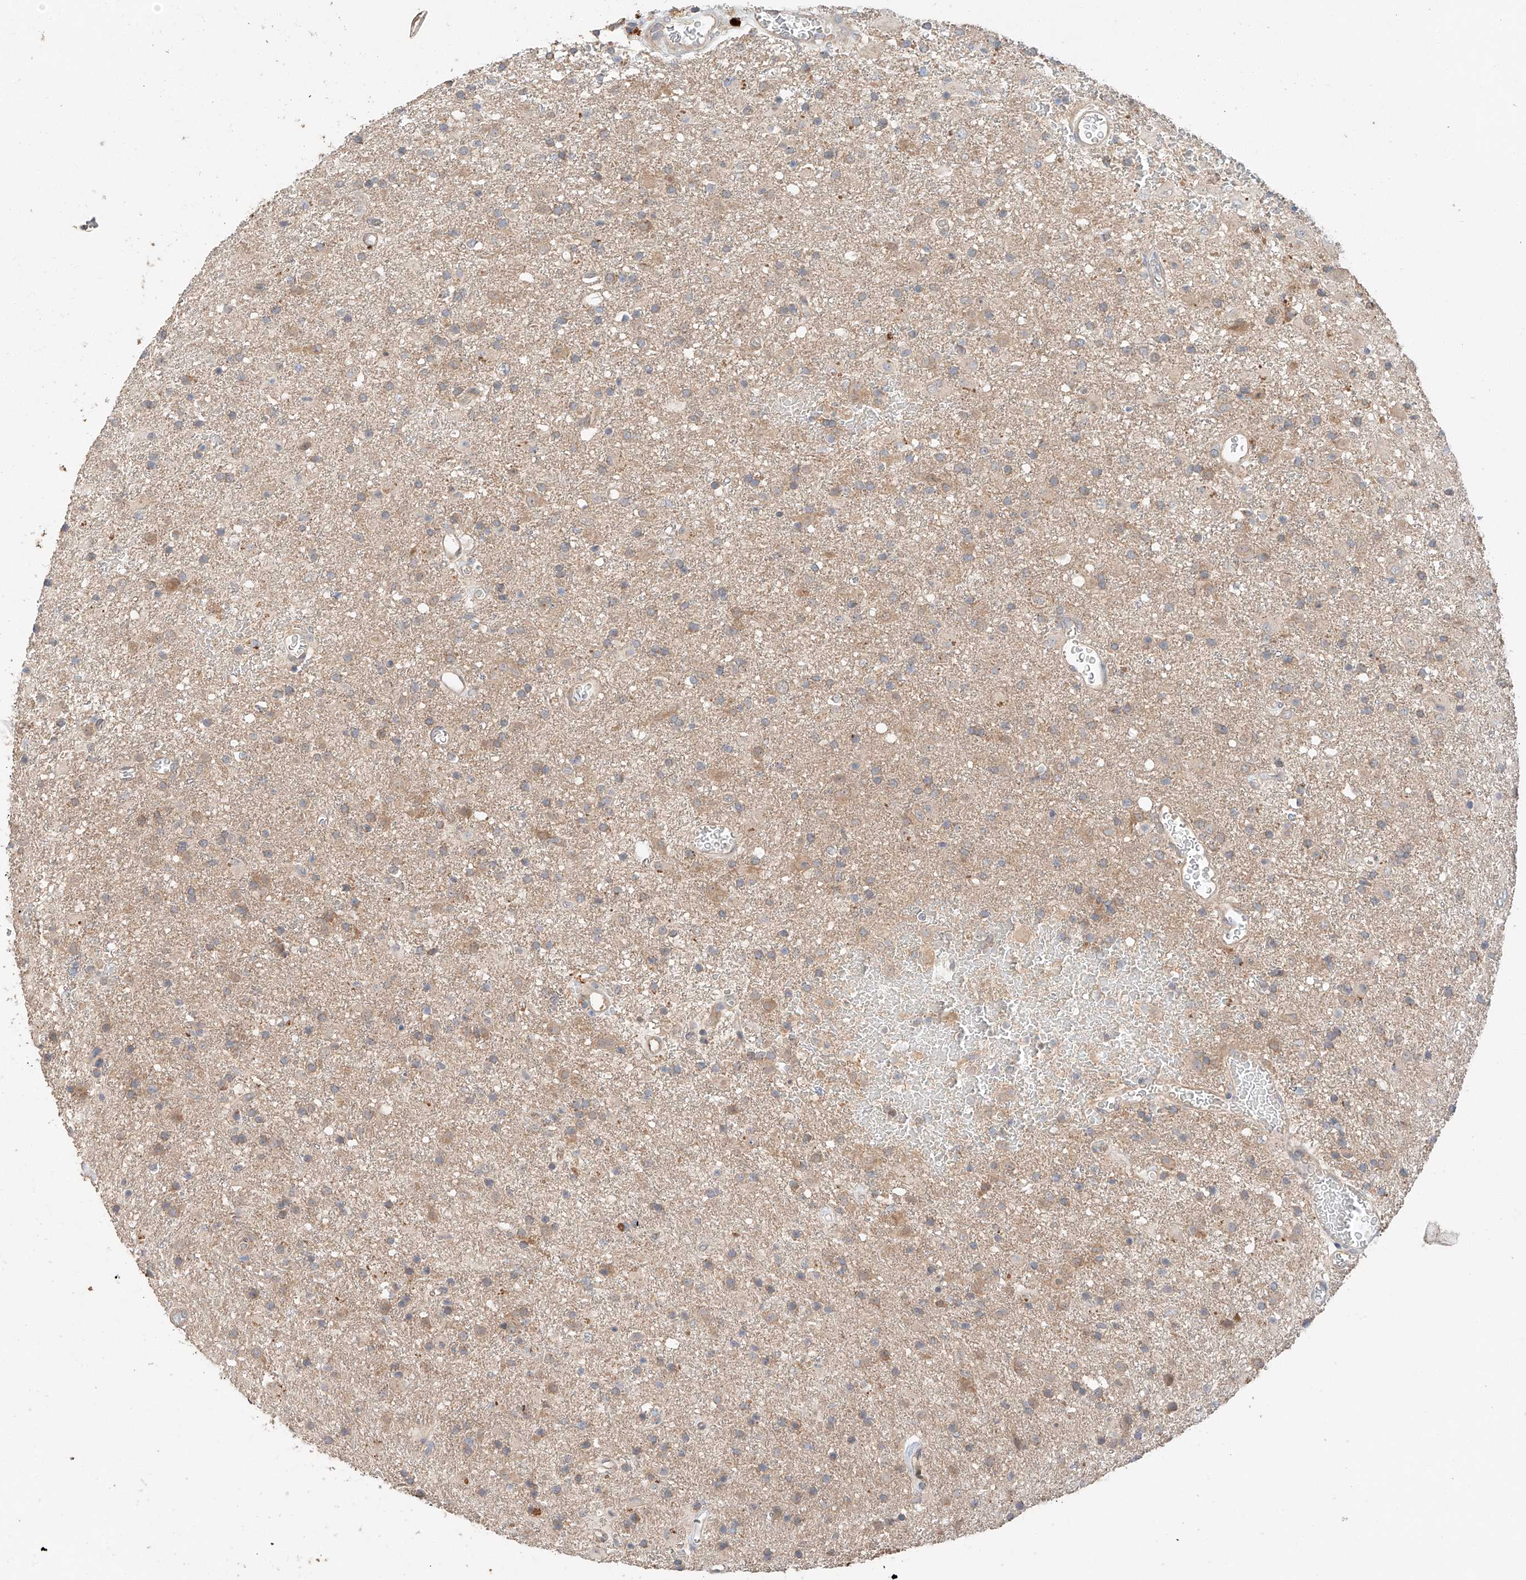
{"staining": {"intensity": "weak", "quantity": ">75%", "location": "cytoplasmic/membranous"}, "tissue": "glioma", "cell_type": "Tumor cells", "image_type": "cancer", "snomed": [{"axis": "morphology", "description": "Glioma, malignant, Low grade"}, {"axis": "topography", "description": "Brain"}], "caption": "A brown stain shows weak cytoplasmic/membranous positivity of a protein in human low-grade glioma (malignant) tumor cells. (DAB IHC, brown staining for protein, blue staining for nuclei).", "gene": "XPNPEP1", "patient": {"sex": "male", "age": 65}}